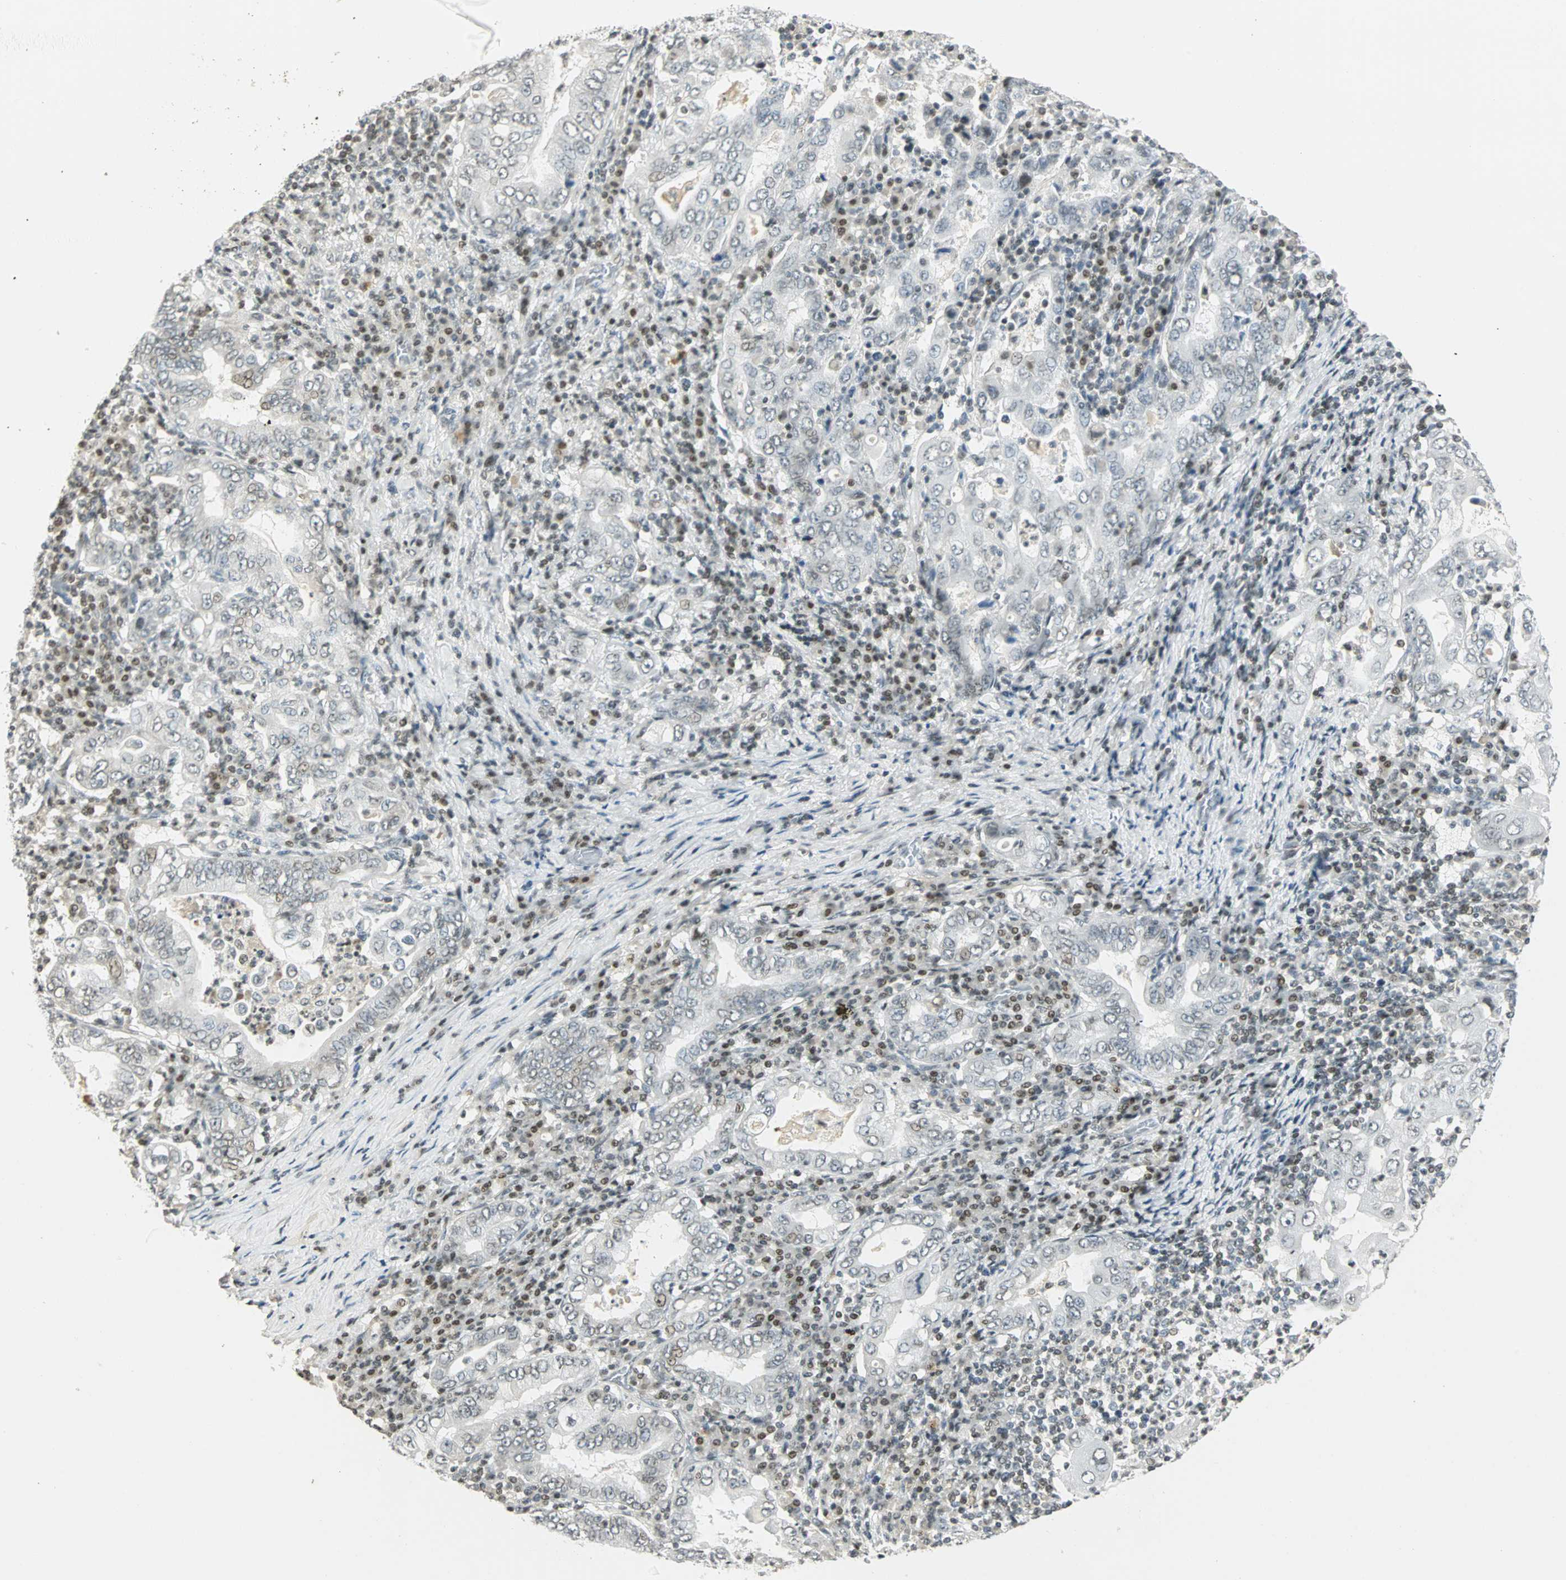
{"staining": {"intensity": "weak", "quantity": "<25%", "location": "nuclear"}, "tissue": "stomach cancer", "cell_type": "Tumor cells", "image_type": "cancer", "snomed": [{"axis": "morphology", "description": "Normal tissue, NOS"}, {"axis": "morphology", "description": "Adenocarcinoma, NOS"}, {"axis": "topography", "description": "Esophagus"}, {"axis": "topography", "description": "Stomach, upper"}, {"axis": "topography", "description": "Peripheral nerve tissue"}], "caption": "Immunohistochemistry (IHC) image of neoplastic tissue: human stomach cancer (adenocarcinoma) stained with DAB (3,3'-diaminobenzidine) shows no significant protein positivity in tumor cells. (IHC, brightfield microscopy, high magnification).", "gene": "SMAD3", "patient": {"sex": "male", "age": 62}}